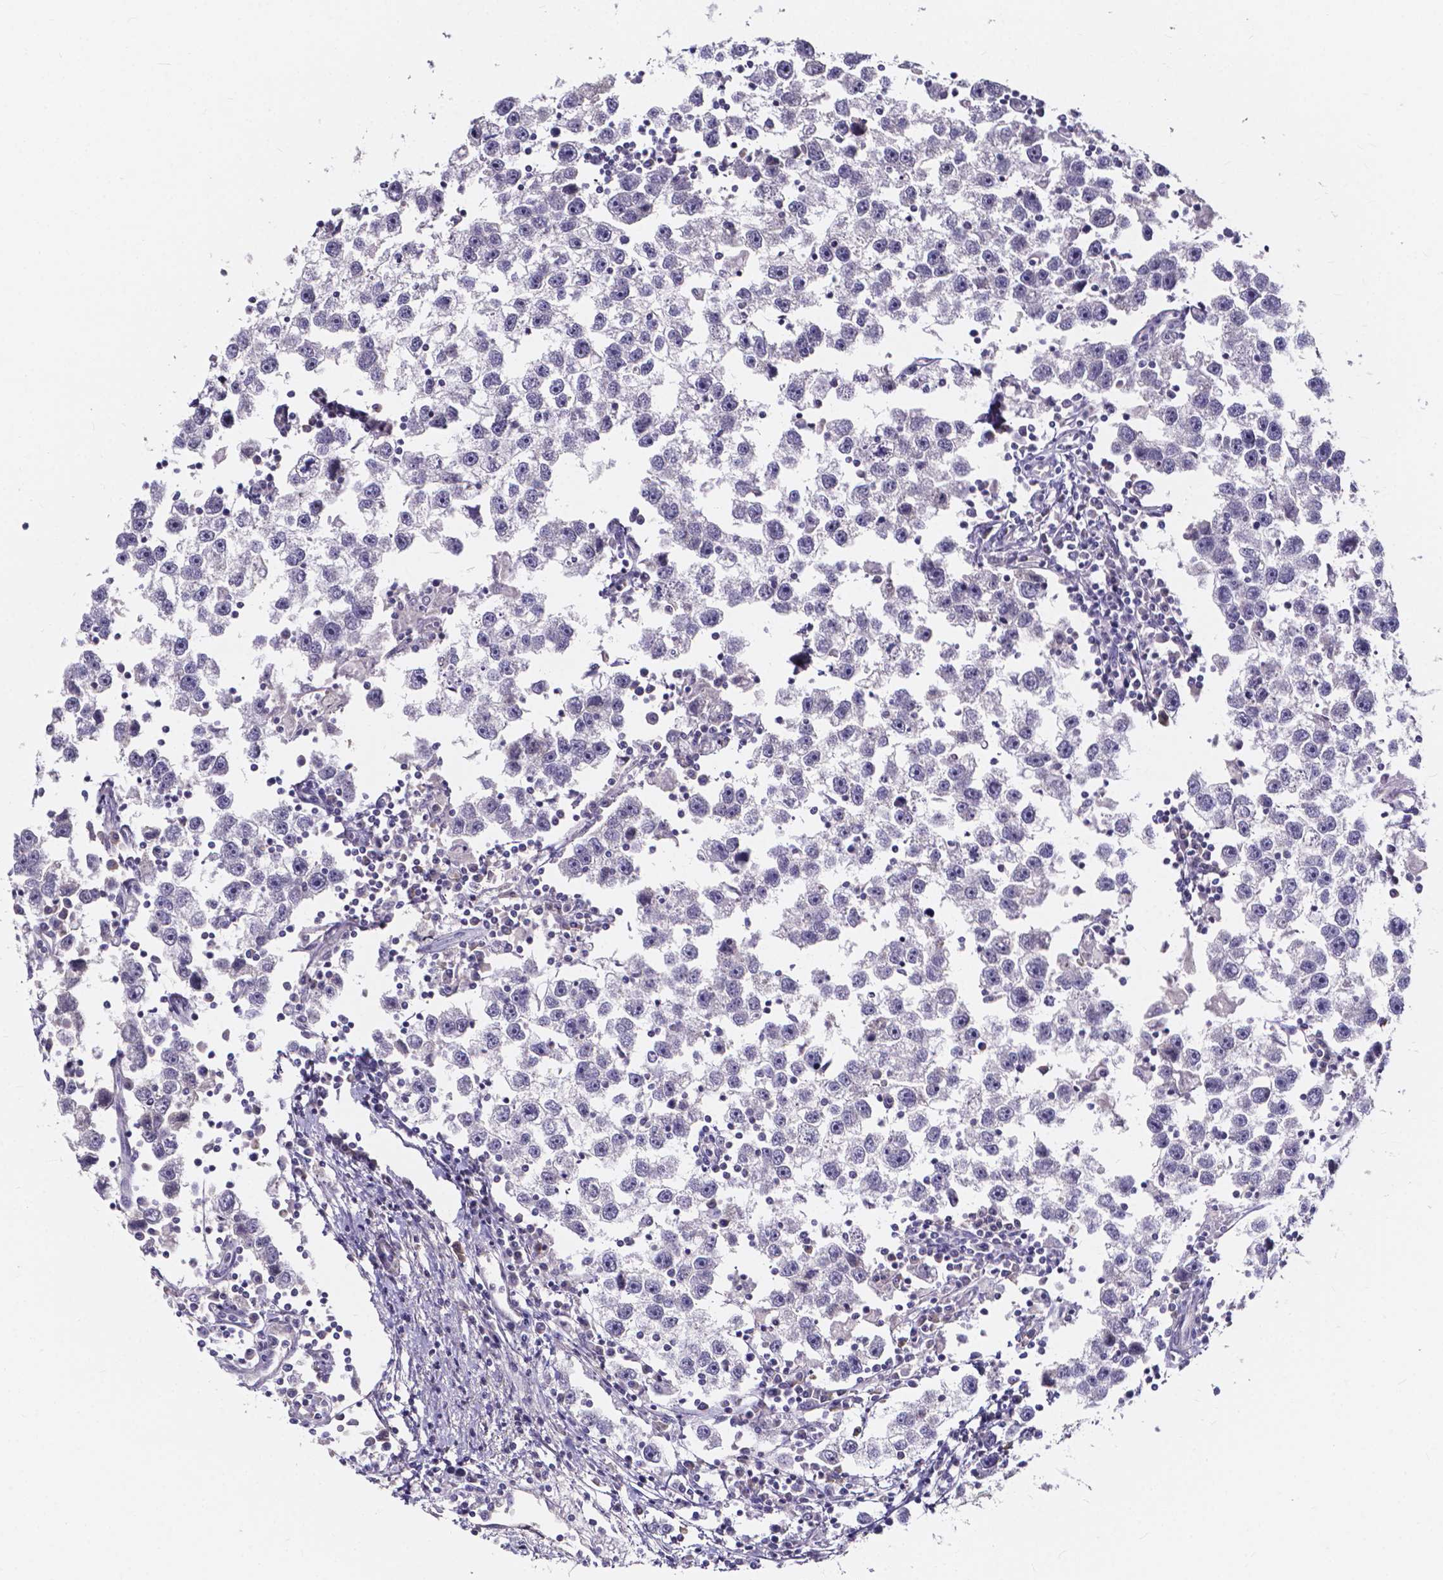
{"staining": {"intensity": "negative", "quantity": "none", "location": "none"}, "tissue": "testis cancer", "cell_type": "Tumor cells", "image_type": "cancer", "snomed": [{"axis": "morphology", "description": "Seminoma, NOS"}, {"axis": "topography", "description": "Testis"}], "caption": "An immunohistochemistry histopathology image of testis cancer (seminoma) is shown. There is no staining in tumor cells of testis cancer (seminoma).", "gene": "SPOCD1", "patient": {"sex": "male", "age": 30}}